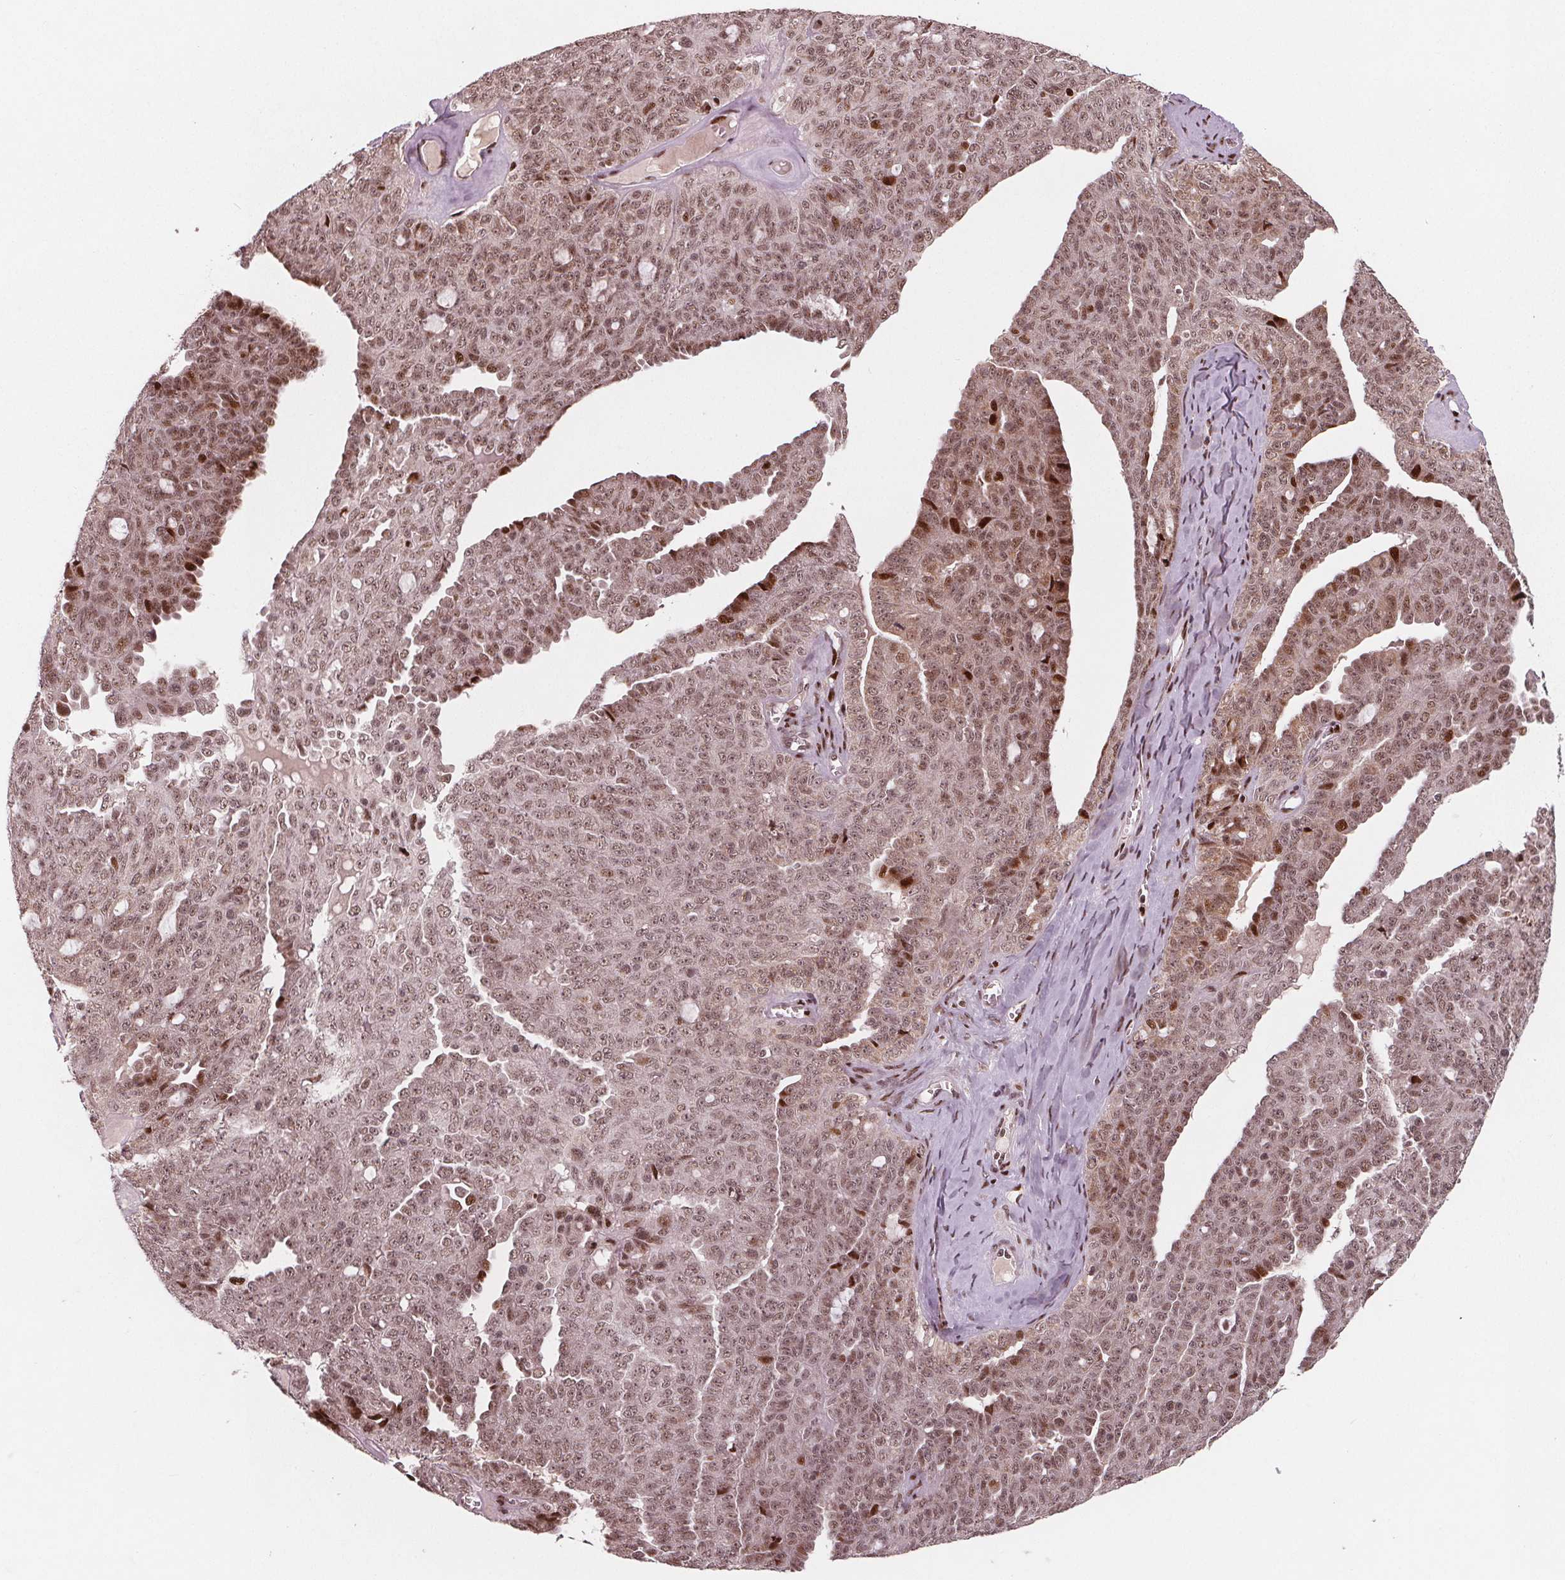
{"staining": {"intensity": "weak", "quantity": ">75%", "location": "nuclear"}, "tissue": "ovarian cancer", "cell_type": "Tumor cells", "image_type": "cancer", "snomed": [{"axis": "morphology", "description": "Cystadenocarcinoma, serous, NOS"}, {"axis": "topography", "description": "Ovary"}], "caption": "DAB (3,3'-diaminobenzidine) immunohistochemical staining of ovarian cancer reveals weak nuclear protein staining in approximately >75% of tumor cells.", "gene": "SNRNP35", "patient": {"sex": "female", "age": 71}}